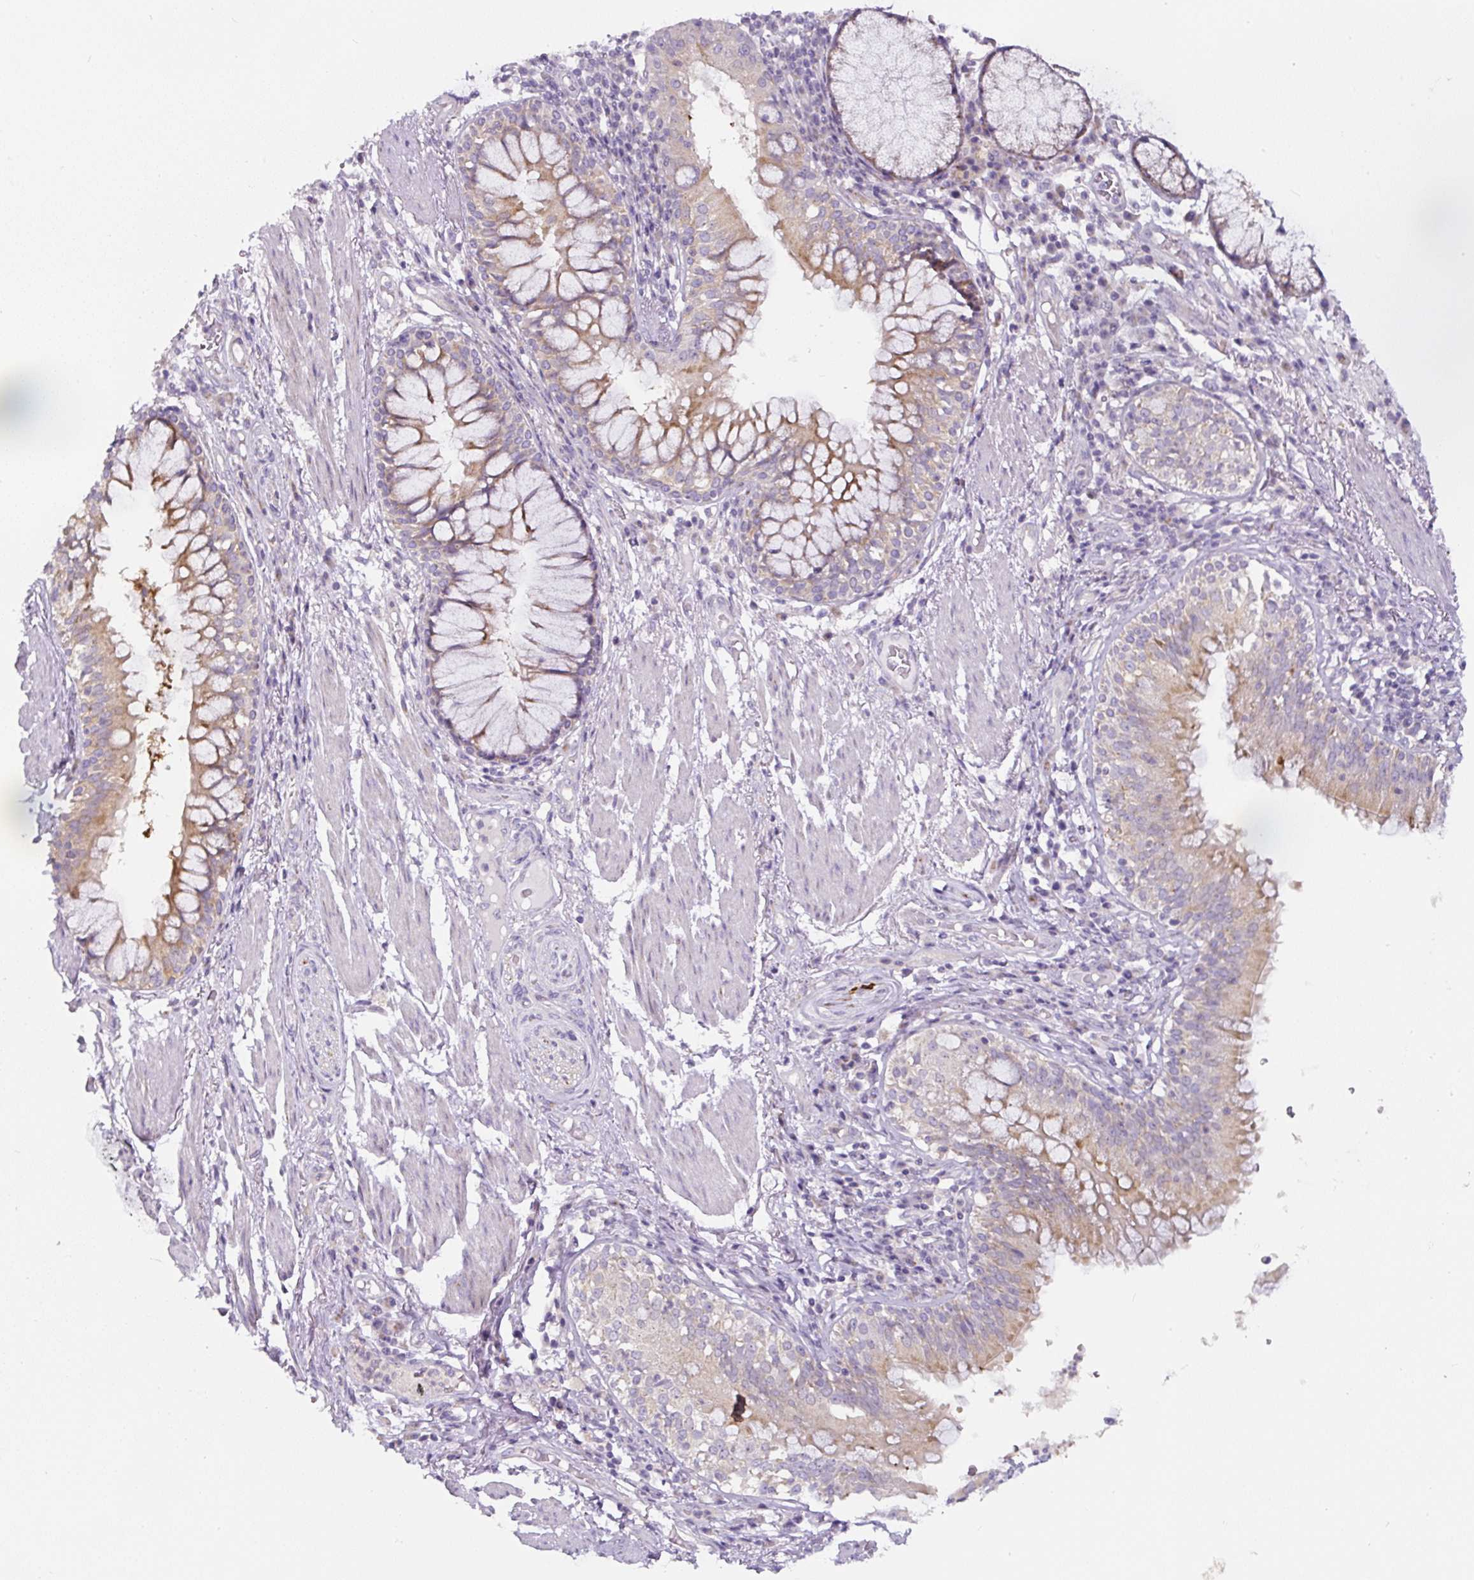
{"staining": {"intensity": "negative", "quantity": "none", "location": "none"}, "tissue": "soft tissue", "cell_type": "Chondrocytes", "image_type": "normal", "snomed": [{"axis": "morphology", "description": "Normal tissue, NOS"}, {"axis": "topography", "description": "Cartilage tissue"}, {"axis": "topography", "description": "Bronchus"}], "caption": "The IHC image has no significant staining in chondrocytes of soft tissue.", "gene": "HPS4", "patient": {"sex": "male", "age": 56}}